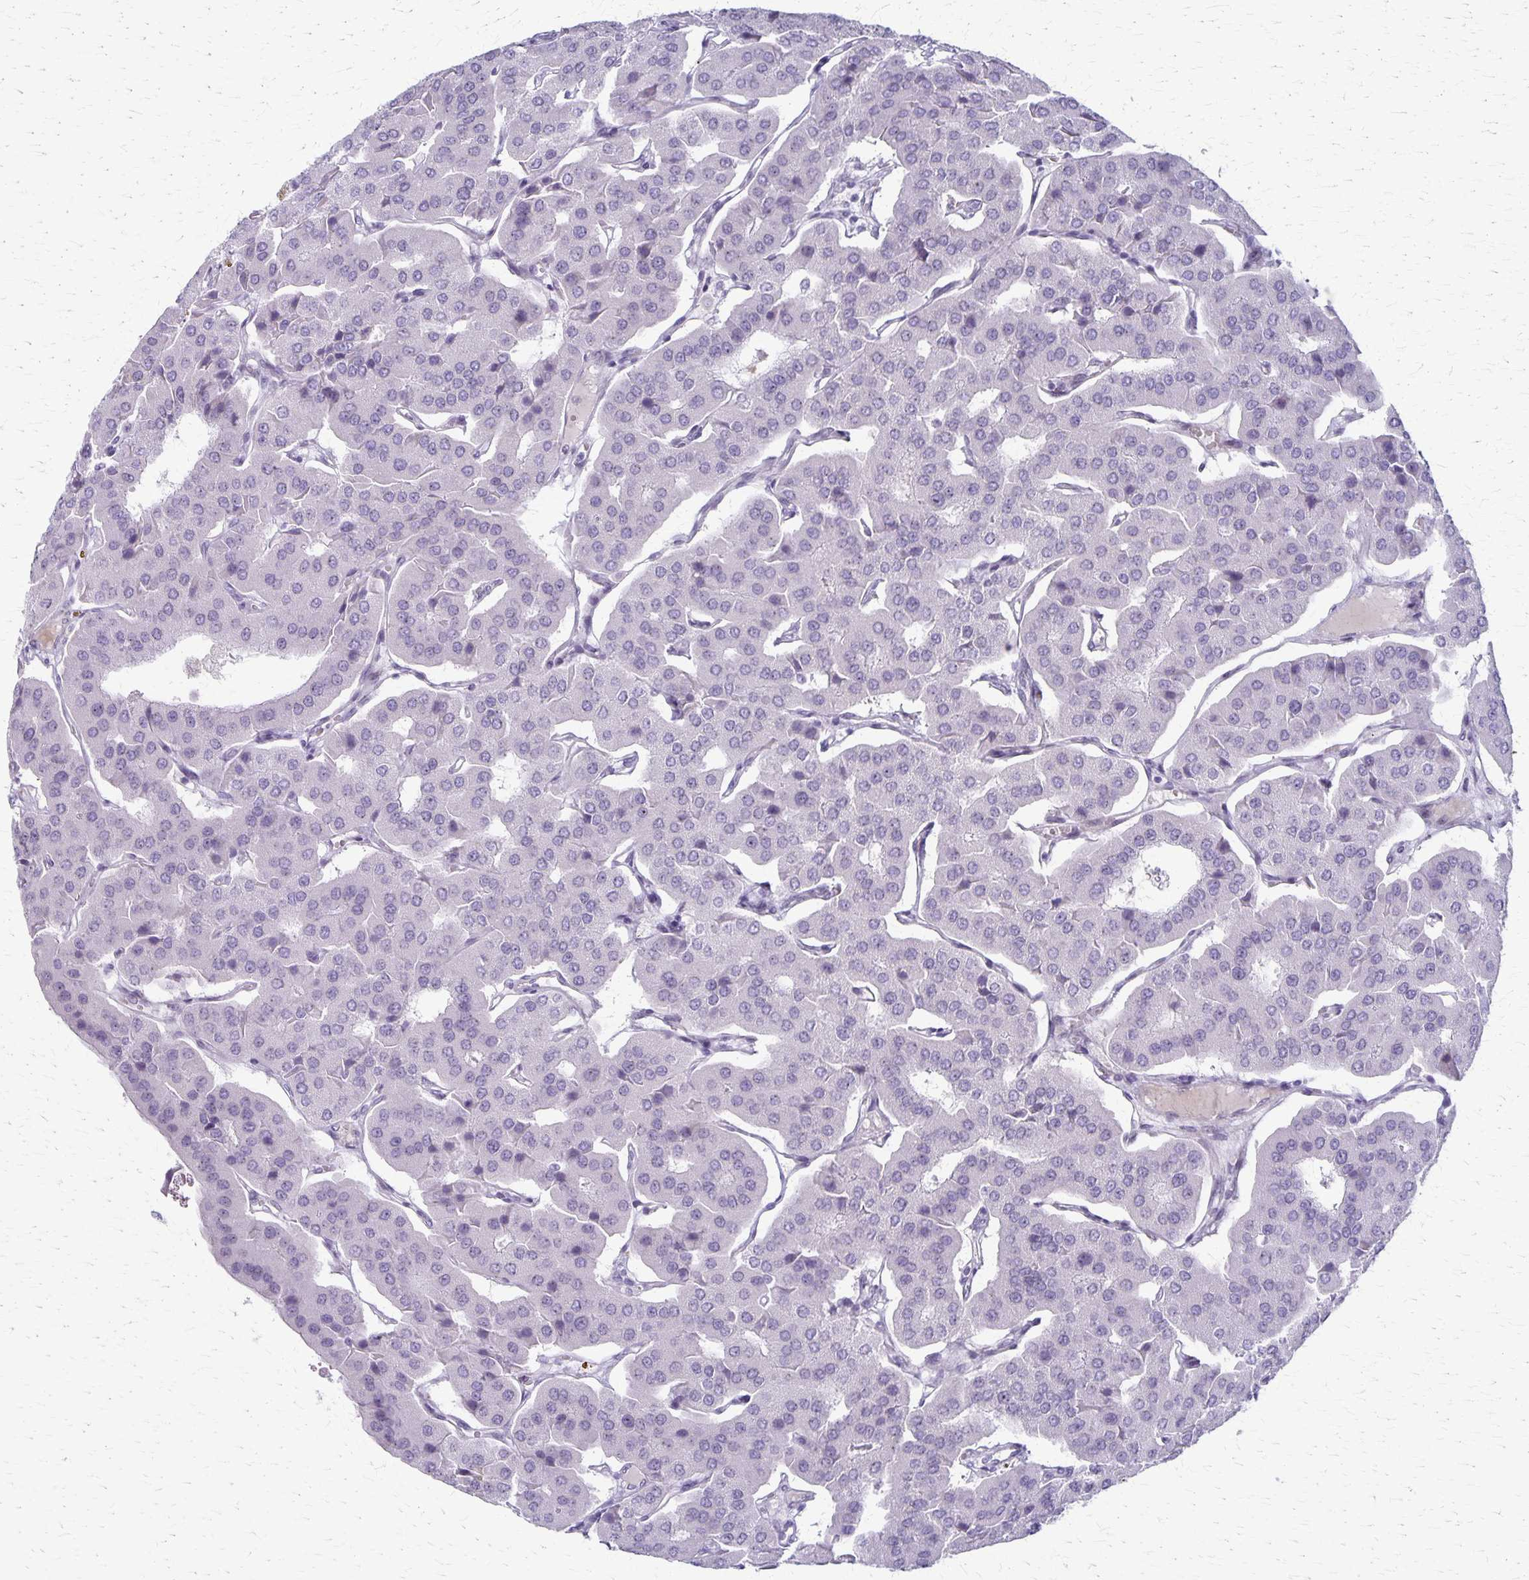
{"staining": {"intensity": "negative", "quantity": "none", "location": "none"}, "tissue": "parathyroid gland", "cell_type": "Glandular cells", "image_type": "normal", "snomed": [{"axis": "morphology", "description": "Normal tissue, NOS"}, {"axis": "morphology", "description": "Adenoma, NOS"}, {"axis": "topography", "description": "Parathyroid gland"}], "caption": "The image displays no significant positivity in glandular cells of parathyroid gland.", "gene": "DLK2", "patient": {"sex": "female", "age": 86}}